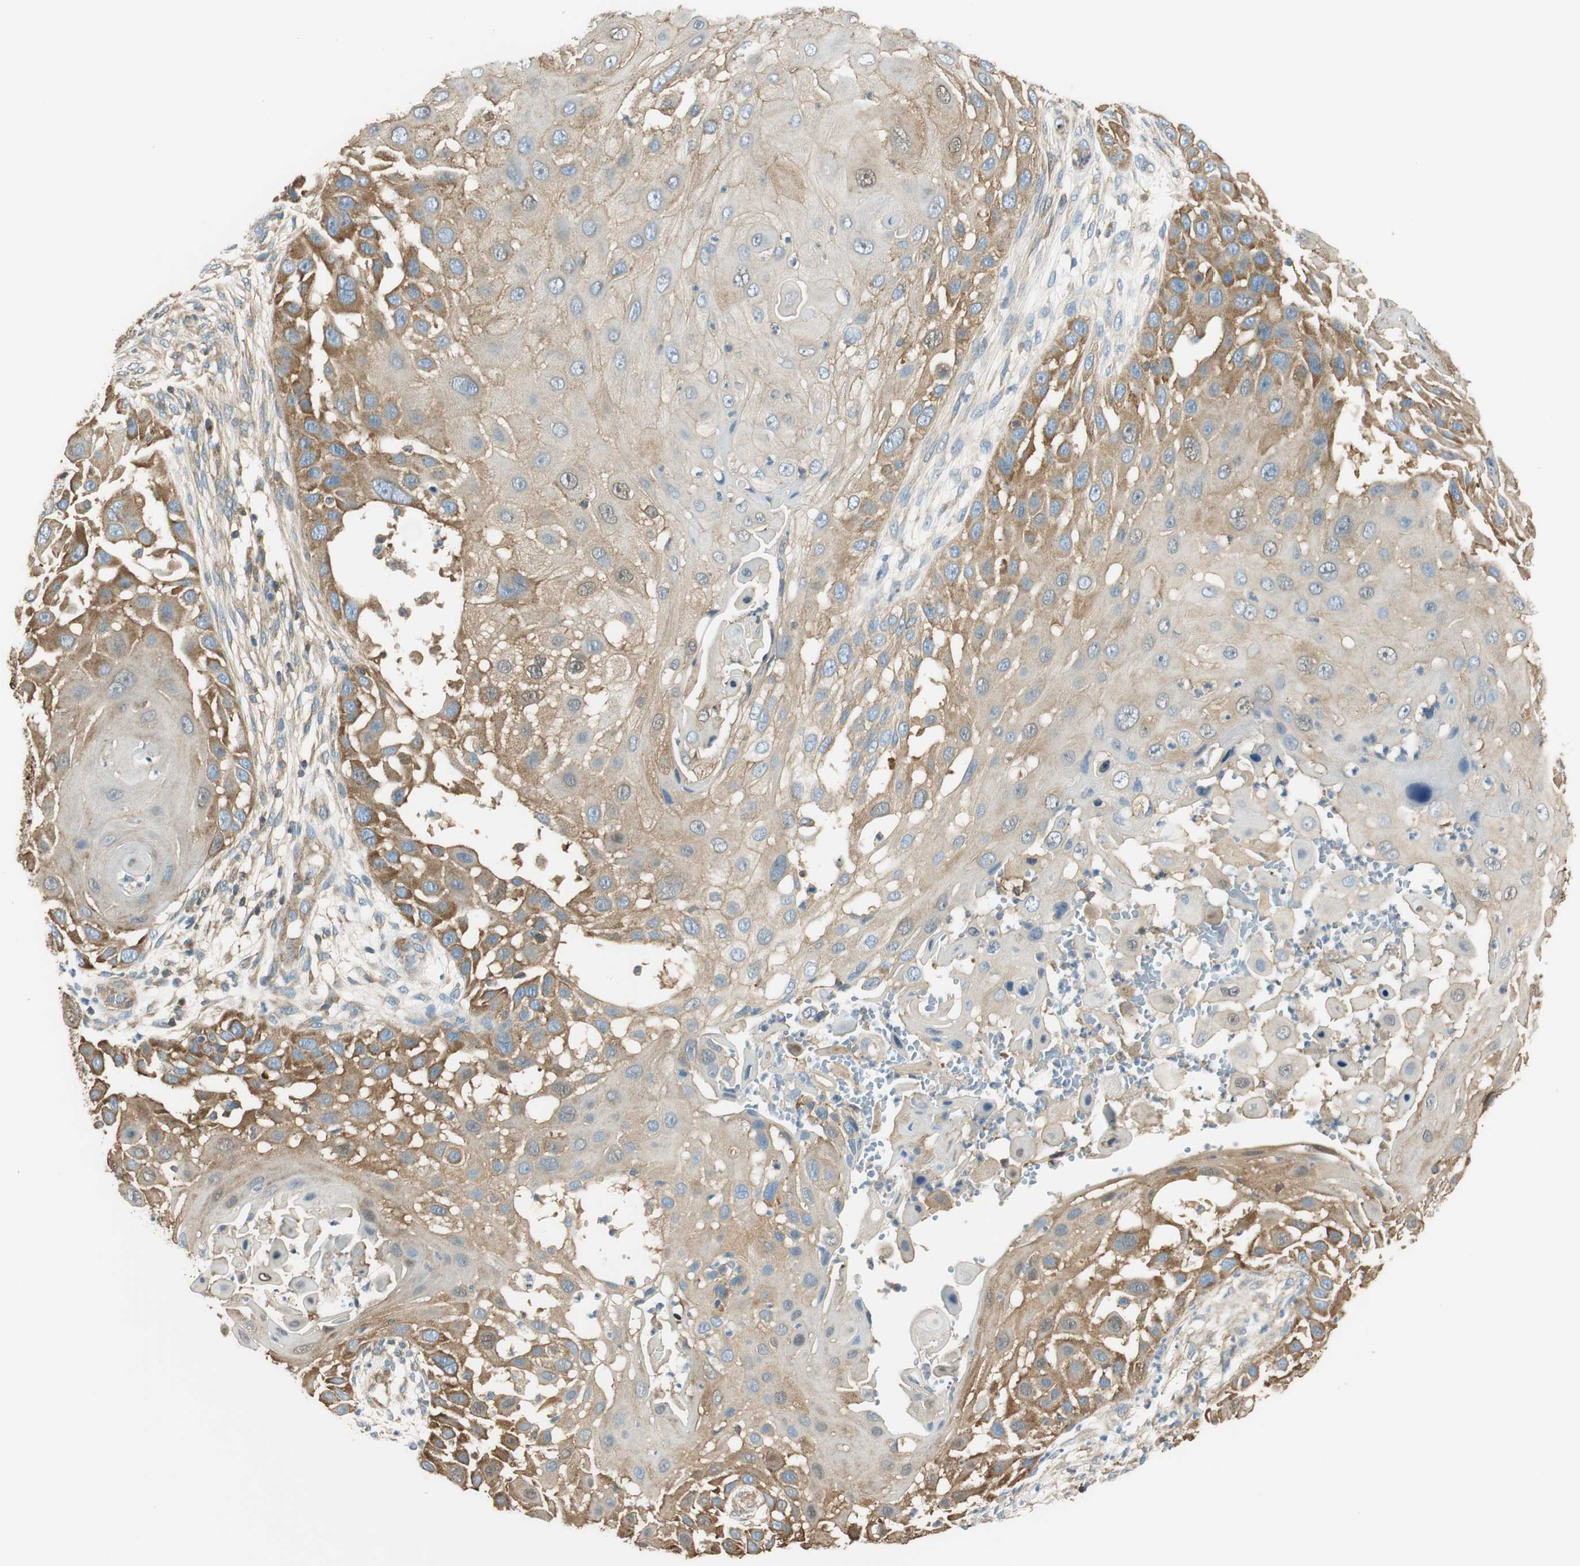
{"staining": {"intensity": "moderate", "quantity": ">75%", "location": "cytoplasmic/membranous"}, "tissue": "skin cancer", "cell_type": "Tumor cells", "image_type": "cancer", "snomed": [{"axis": "morphology", "description": "Squamous cell carcinoma, NOS"}, {"axis": "topography", "description": "Skin"}], "caption": "Skin squamous cell carcinoma stained for a protein (brown) reveals moderate cytoplasmic/membranous positive expression in approximately >75% of tumor cells.", "gene": "PI4K2B", "patient": {"sex": "female", "age": 44}}